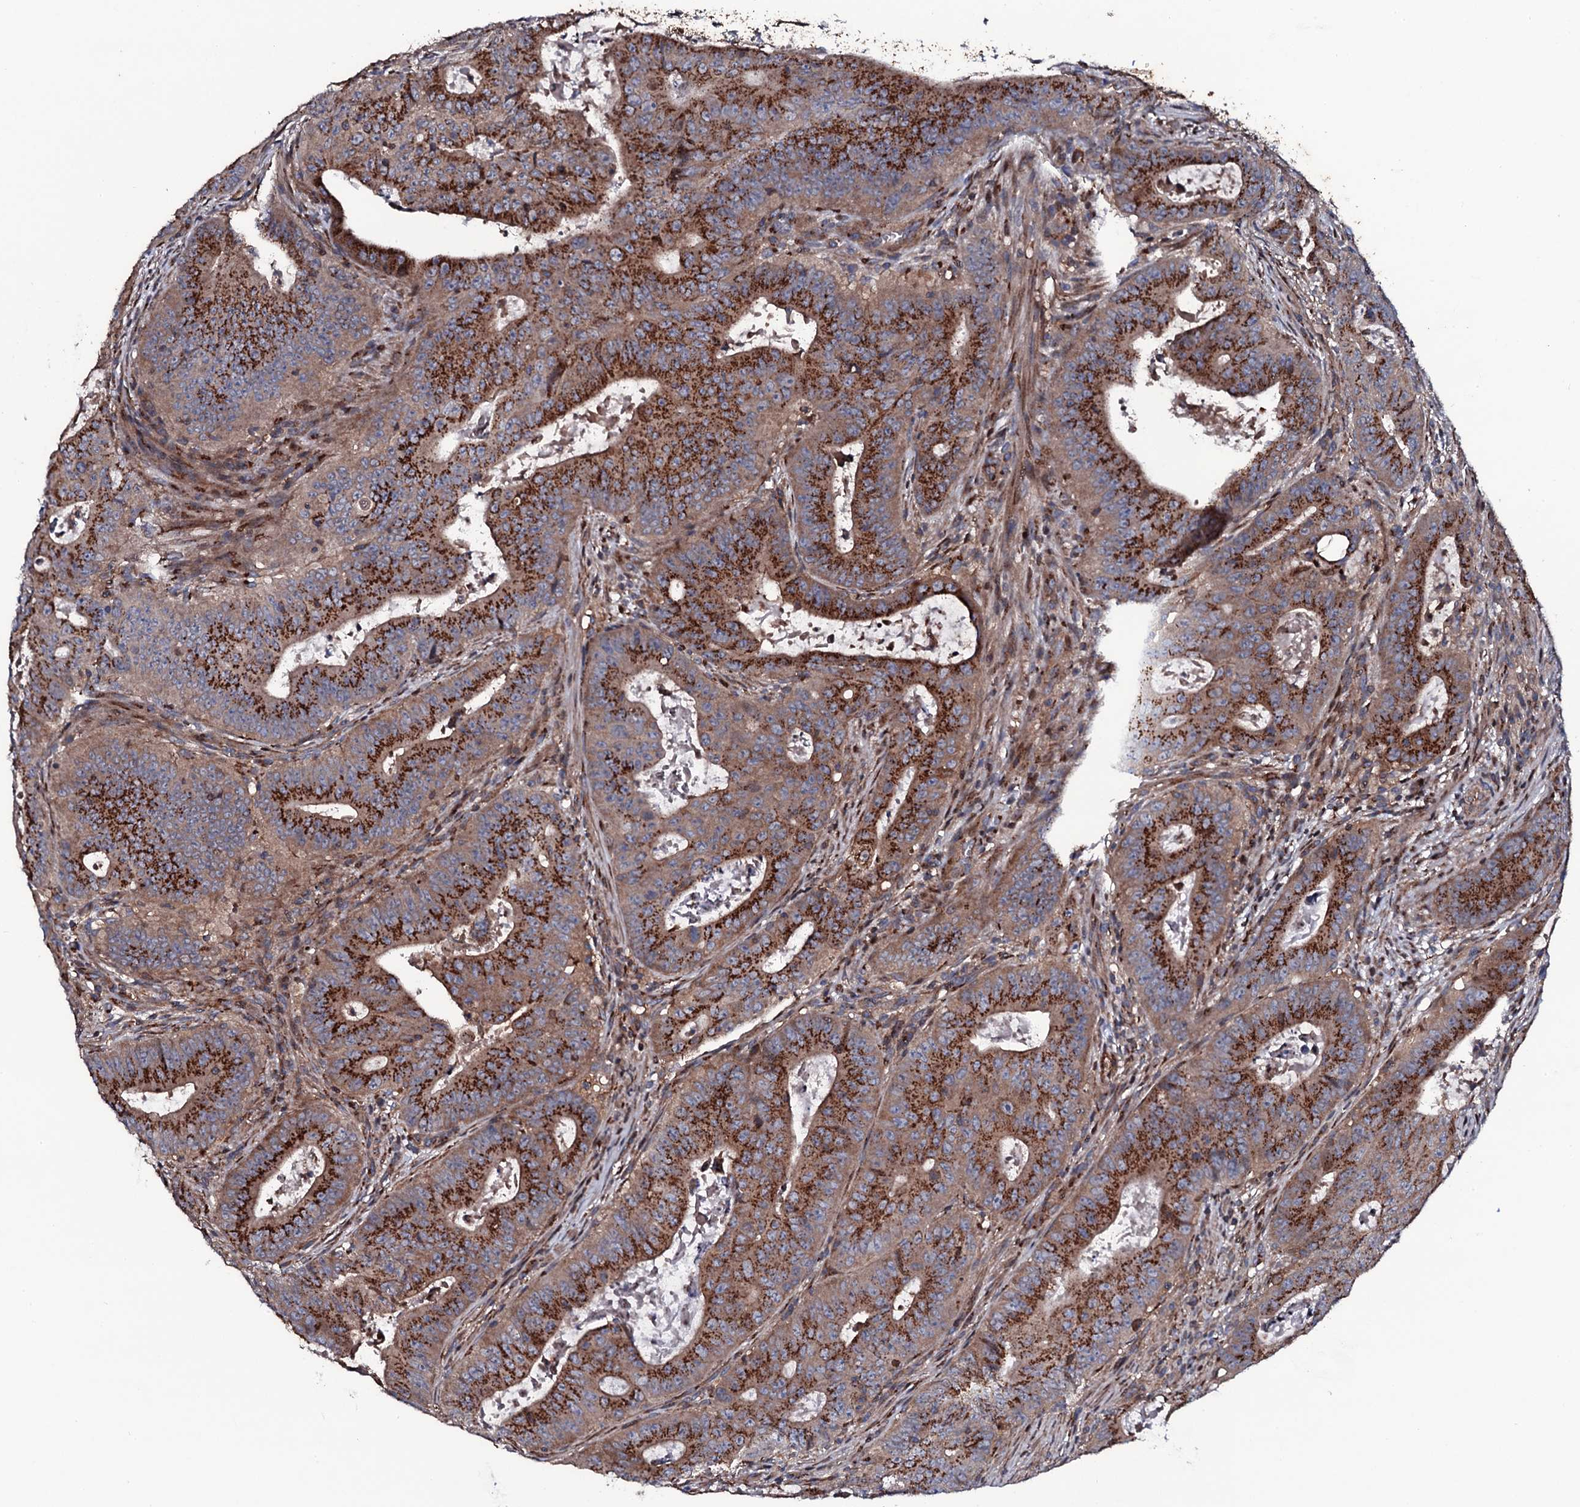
{"staining": {"intensity": "moderate", "quantity": ">75%", "location": "cytoplasmic/membranous"}, "tissue": "colorectal cancer", "cell_type": "Tumor cells", "image_type": "cancer", "snomed": [{"axis": "morphology", "description": "Adenocarcinoma, NOS"}, {"axis": "topography", "description": "Rectum"}], "caption": "Colorectal cancer (adenocarcinoma) stained for a protein (brown) reveals moderate cytoplasmic/membranous positive positivity in approximately >75% of tumor cells.", "gene": "PLET1", "patient": {"sex": "female", "age": 75}}